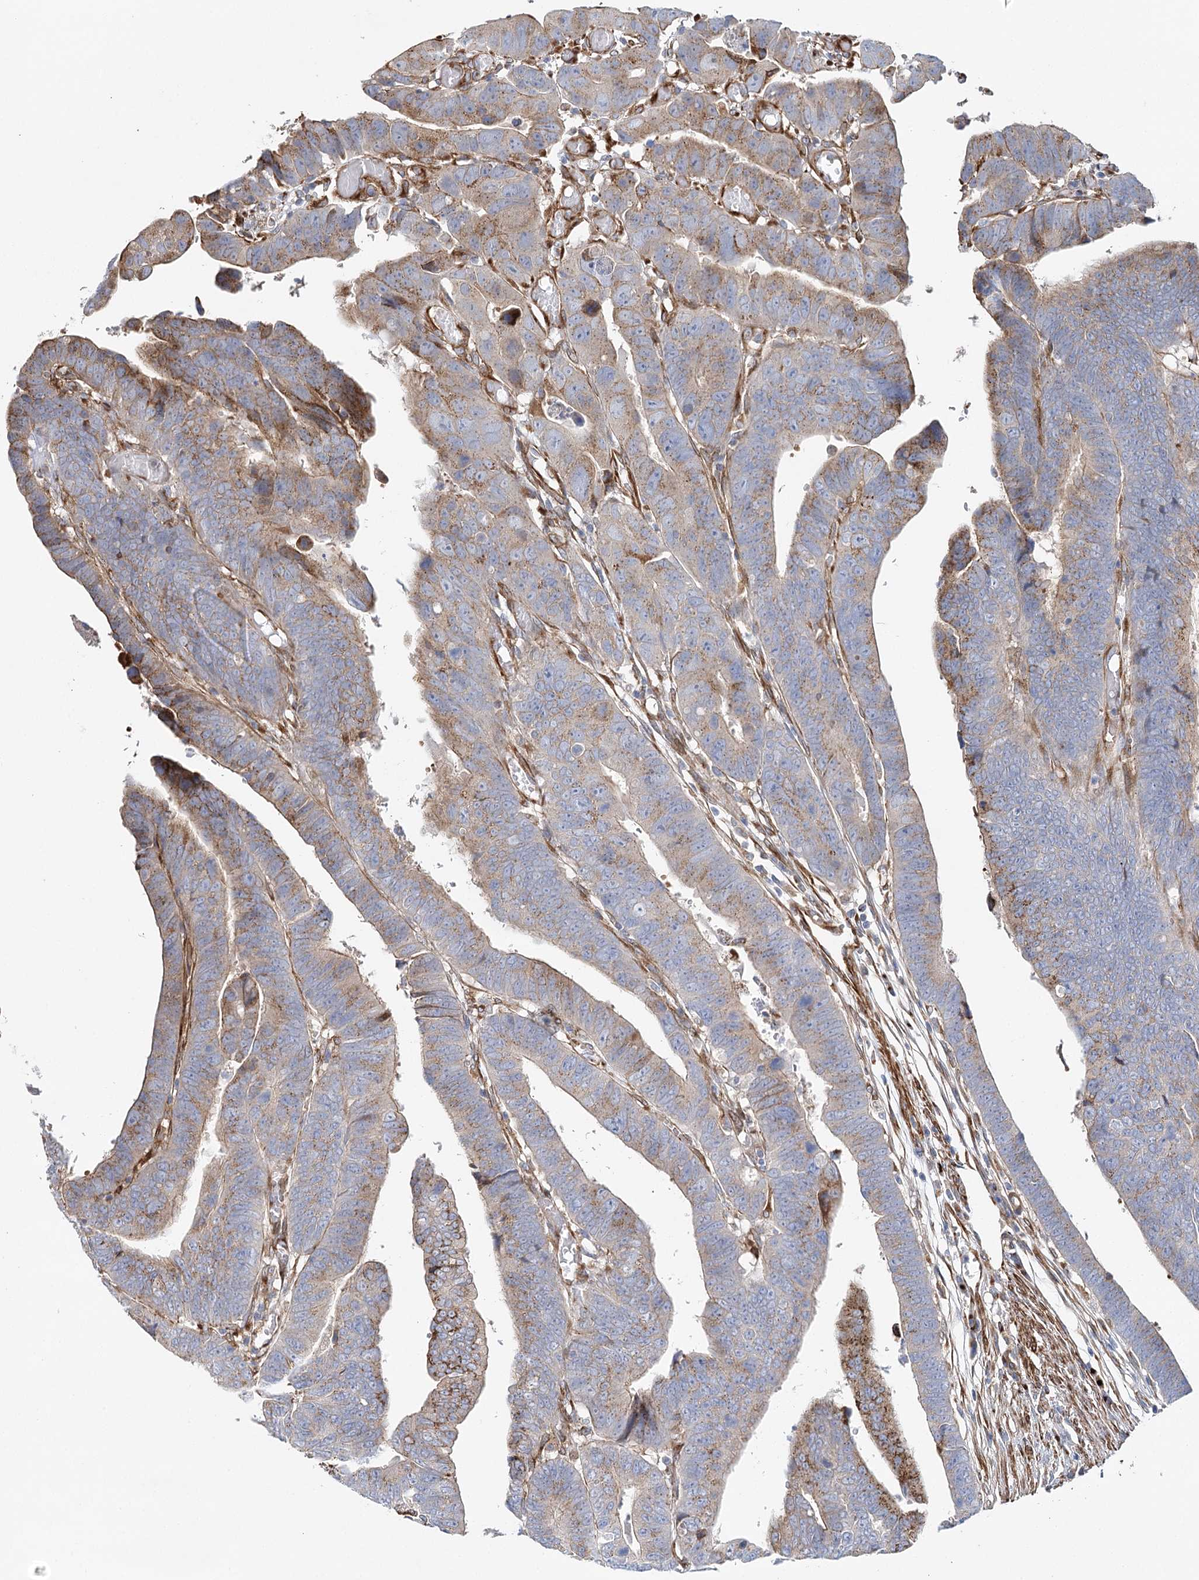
{"staining": {"intensity": "moderate", "quantity": "25%-75%", "location": "cytoplasmic/membranous"}, "tissue": "colorectal cancer", "cell_type": "Tumor cells", "image_type": "cancer", "snomed": [{"axis": "morphology", "description": "Adenocarcinoma, NOS"}, {"axis": "topography", "description": "Rectum"}], "caption": "Immunohistochemistry (IHC) micrograph of neoplastic tissue: human adenocarcinoma (colorectal) stained using immunohistochemistry (IHC) demonstrates medium levels of moderate protein expression localized specifically in the cytoplasmic/membranous of tumor cells, appearing as a cytoplasmic/membranous brown color.", "gene": "ABRAXAS2", "patient": {"sex": "female", "age": 65}}